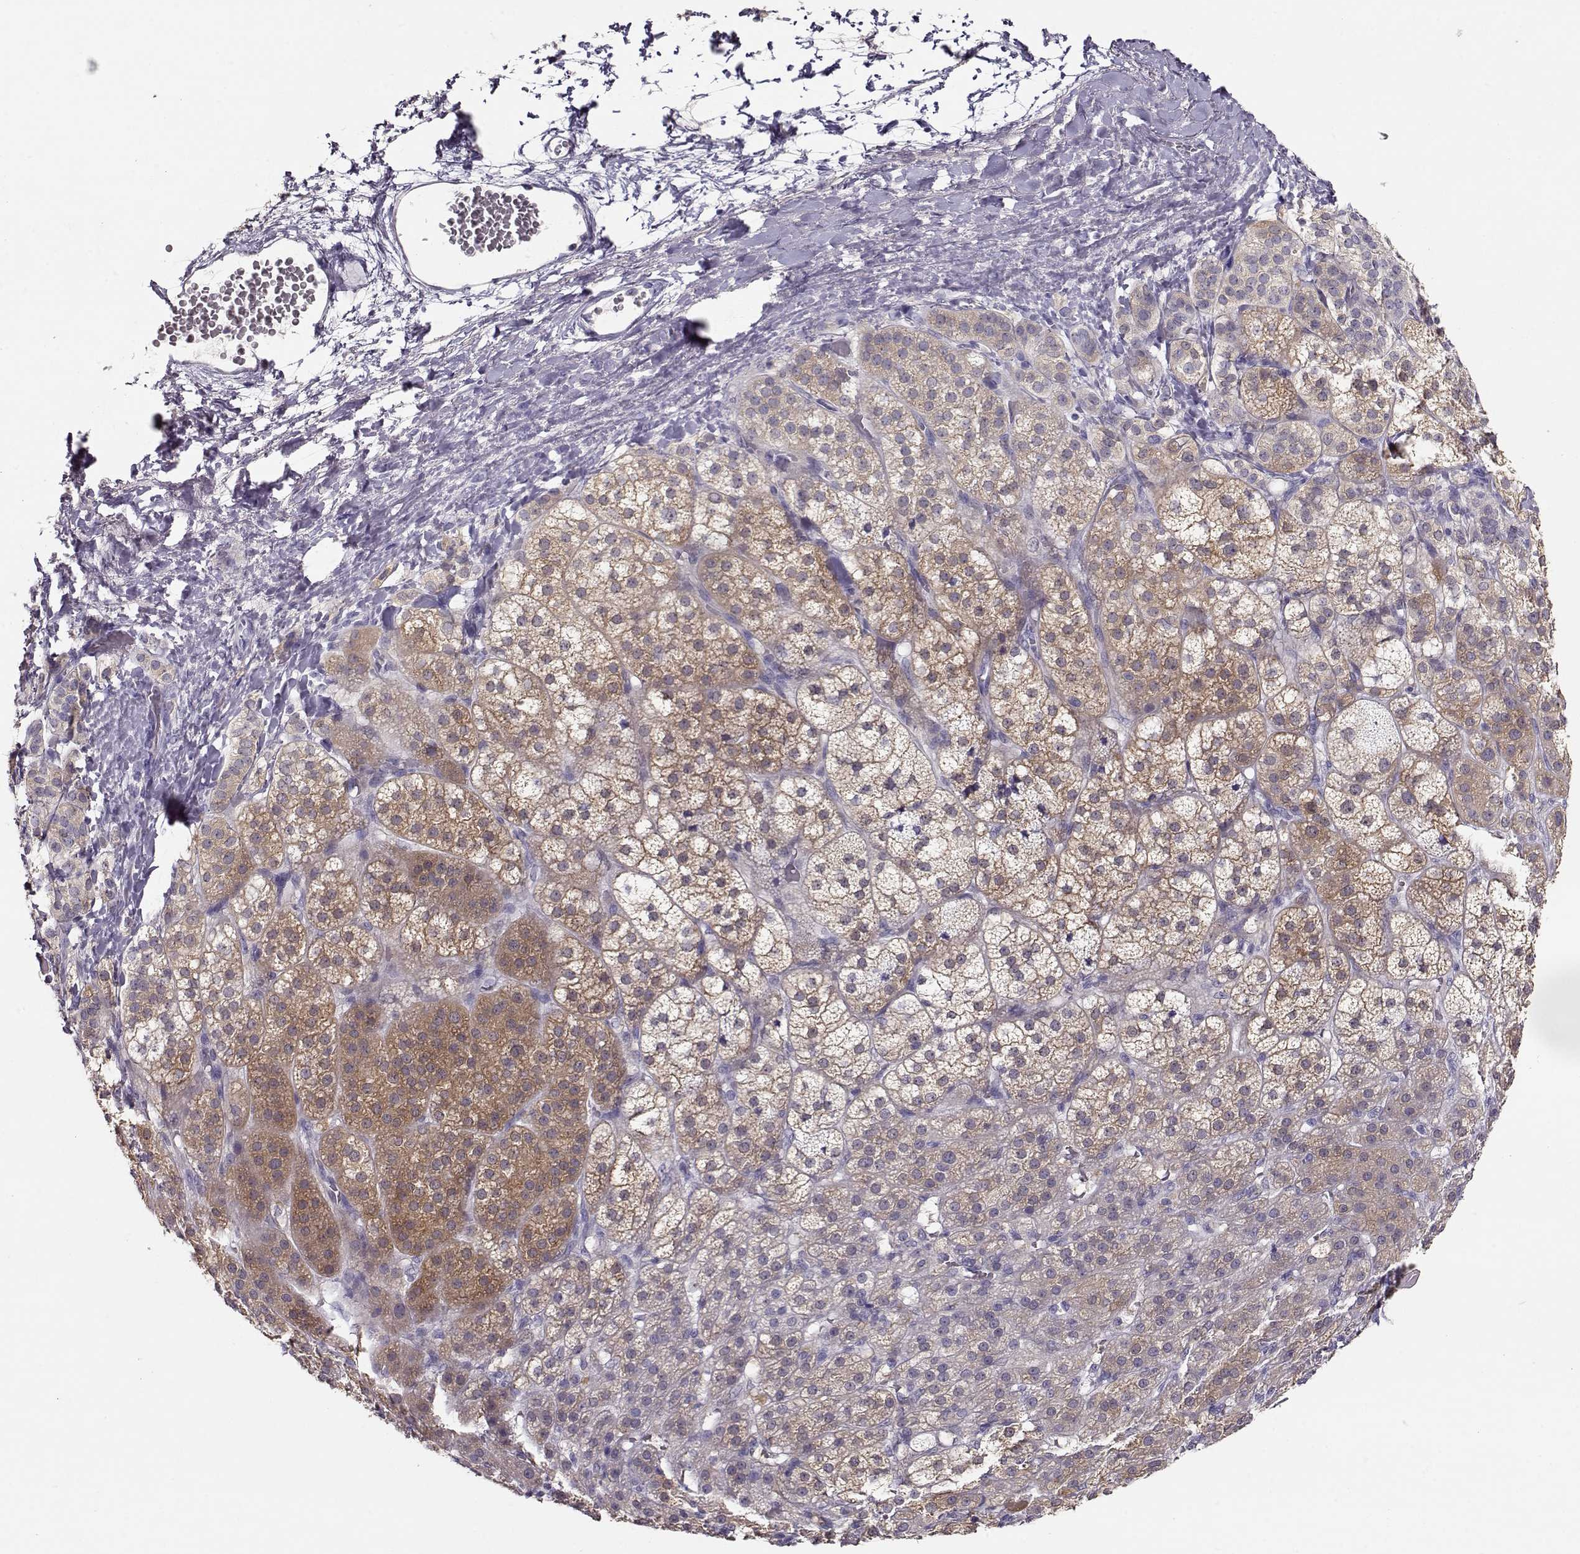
{"staining": {"intensity": "moderate", "quantity": "25%-75%", "location": "cytoplasmic/membranous"}, "tissue": "adrenal gland", "cell_type": "Glandular cells", "image_type": "normal", "snomed": [{"axis": "morphology", "description": "Normal tissue, NOS"}, {"axis": "topography", "description": "Adrenal gland"}], "caption": "This micrograph demonstrates unremarkable adrenal gland stained with immunohistochemistry (IHC) to label a protein in brown. The cytoplasmic/membranous of glandular cells show moderate positivity for the protein. Nuclei are counter-stained blue.", "gene": "NDRG4", "patient": {"sex": "female", "age": 60}}